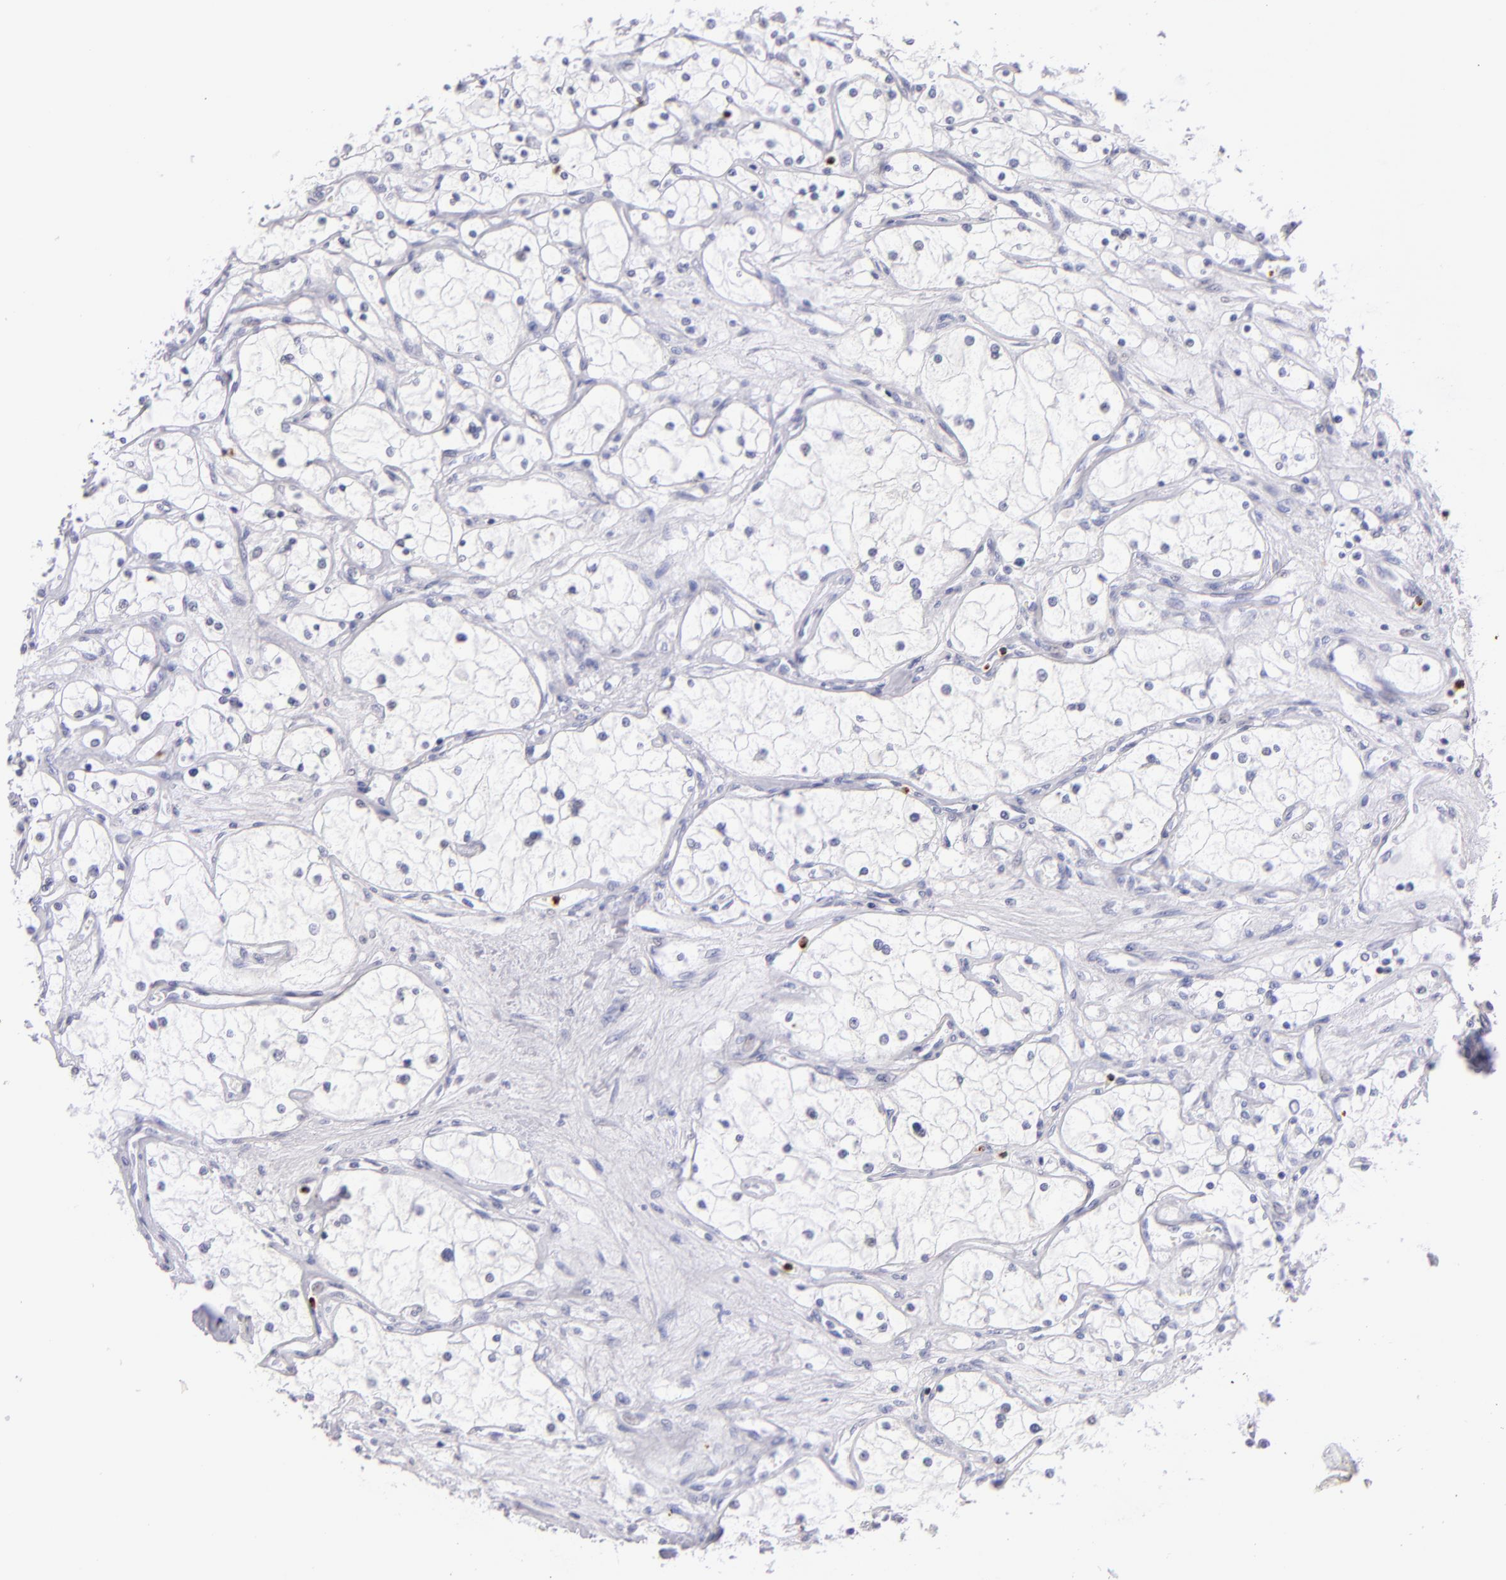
{"staining": {"intensity": "negative", "quantity": "none", "location": "none"}, "tissue": "renal cancer", "cell_type": "Tumor cells", "image_type": "cancer", "snomed": [{"axis": "morphology", "description": "Adenocarcinoma, NOS"}, {"axis": "topography", "description": "Kidney"}], "caption": "IHC image of renal cancer stained for a protein (brown), which demonstrates no staining in tumor cells.", "gene": "PRF1", "patient": {"sex": "male", "age": 61}}